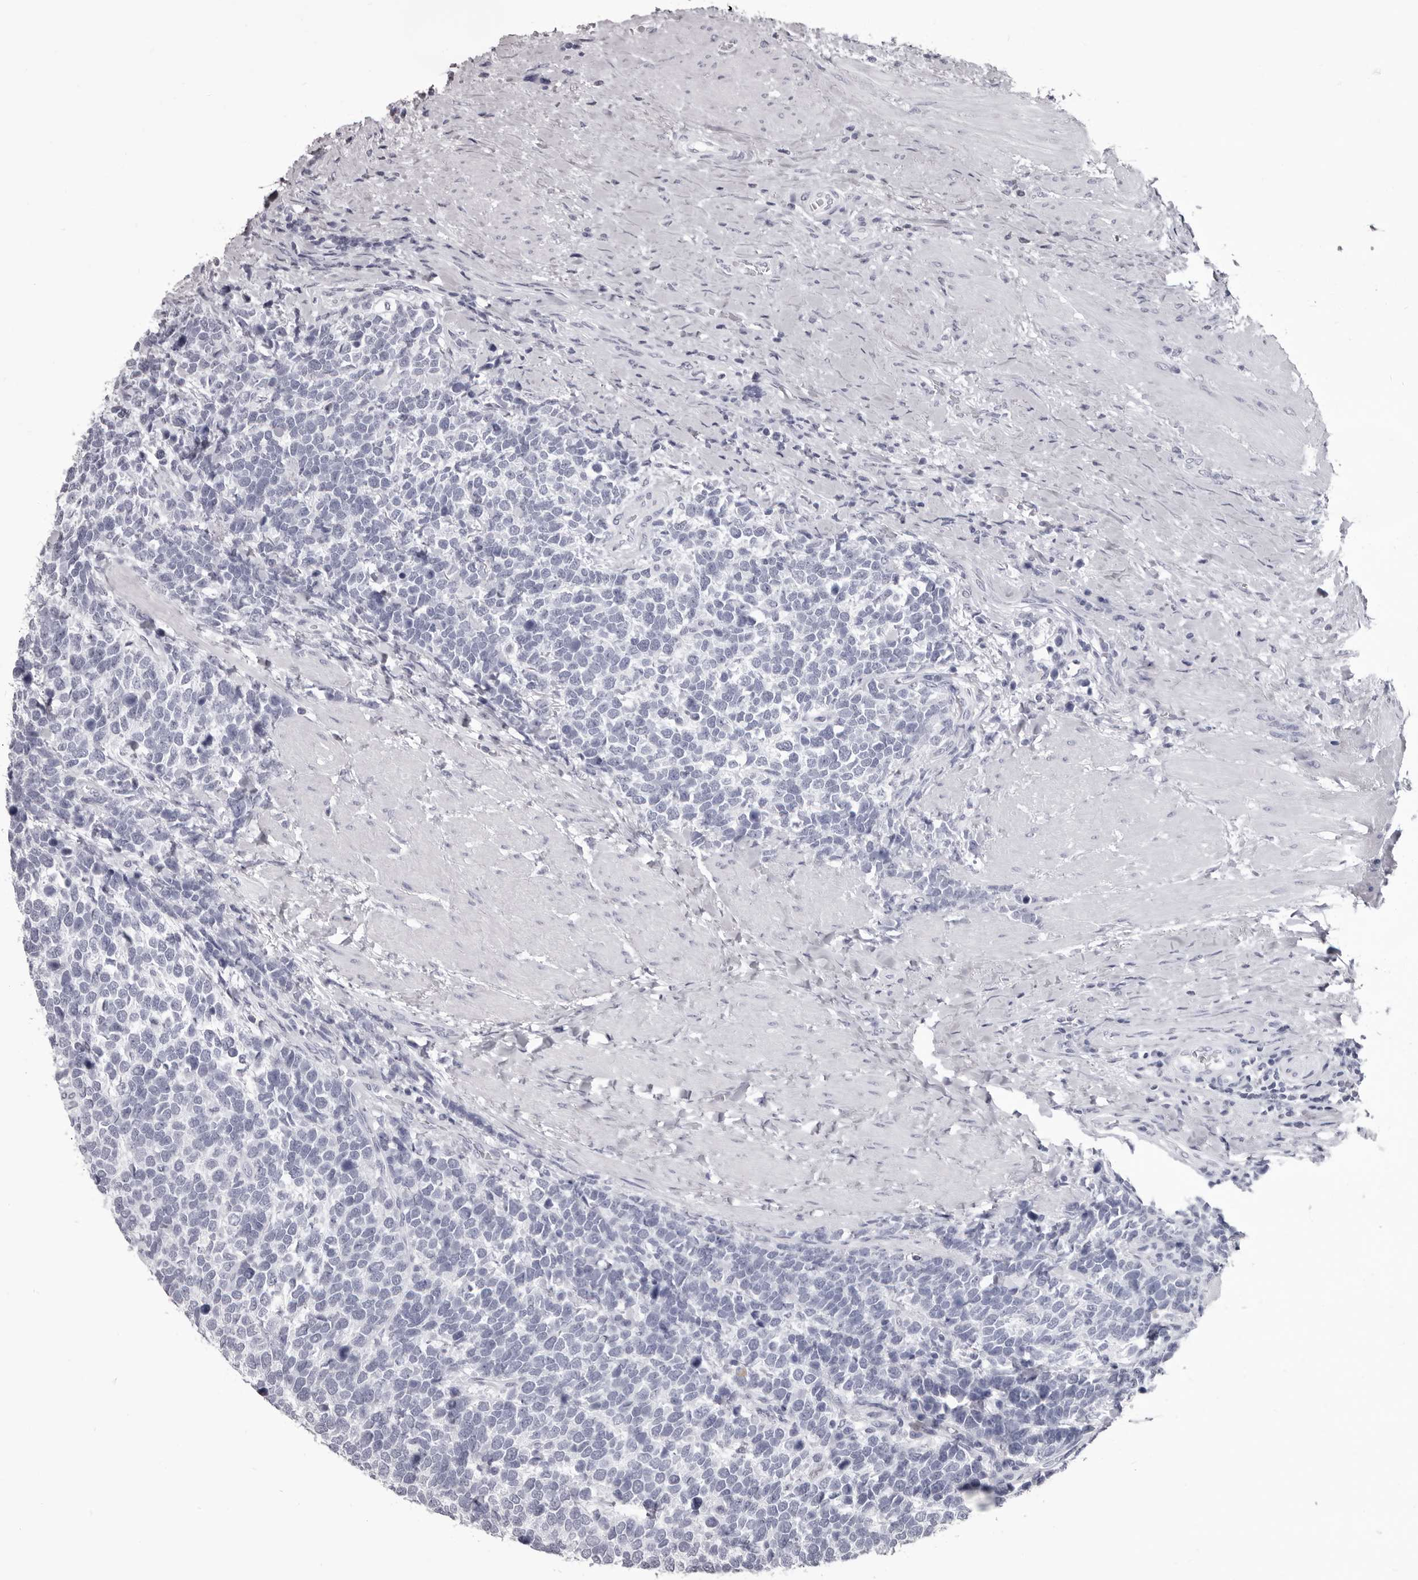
{"staining": {"intensity": "negative", "quantity": "none", "location": "none"}, "tissue": "urothelial cancer", "cell_type": "Tumor cells", "image_type": "cancer", "snomed": [{"axis": "morphology", "description": "Urothelial carcinoma, High grade"}, {"axis": "topography", "description": "Urinary bladder"}], "caption": "Tumor cells show no significant protein expression in urothelial cancer.", "gene": "GZMH", "patient": {"sex": "female", "age": 82}}